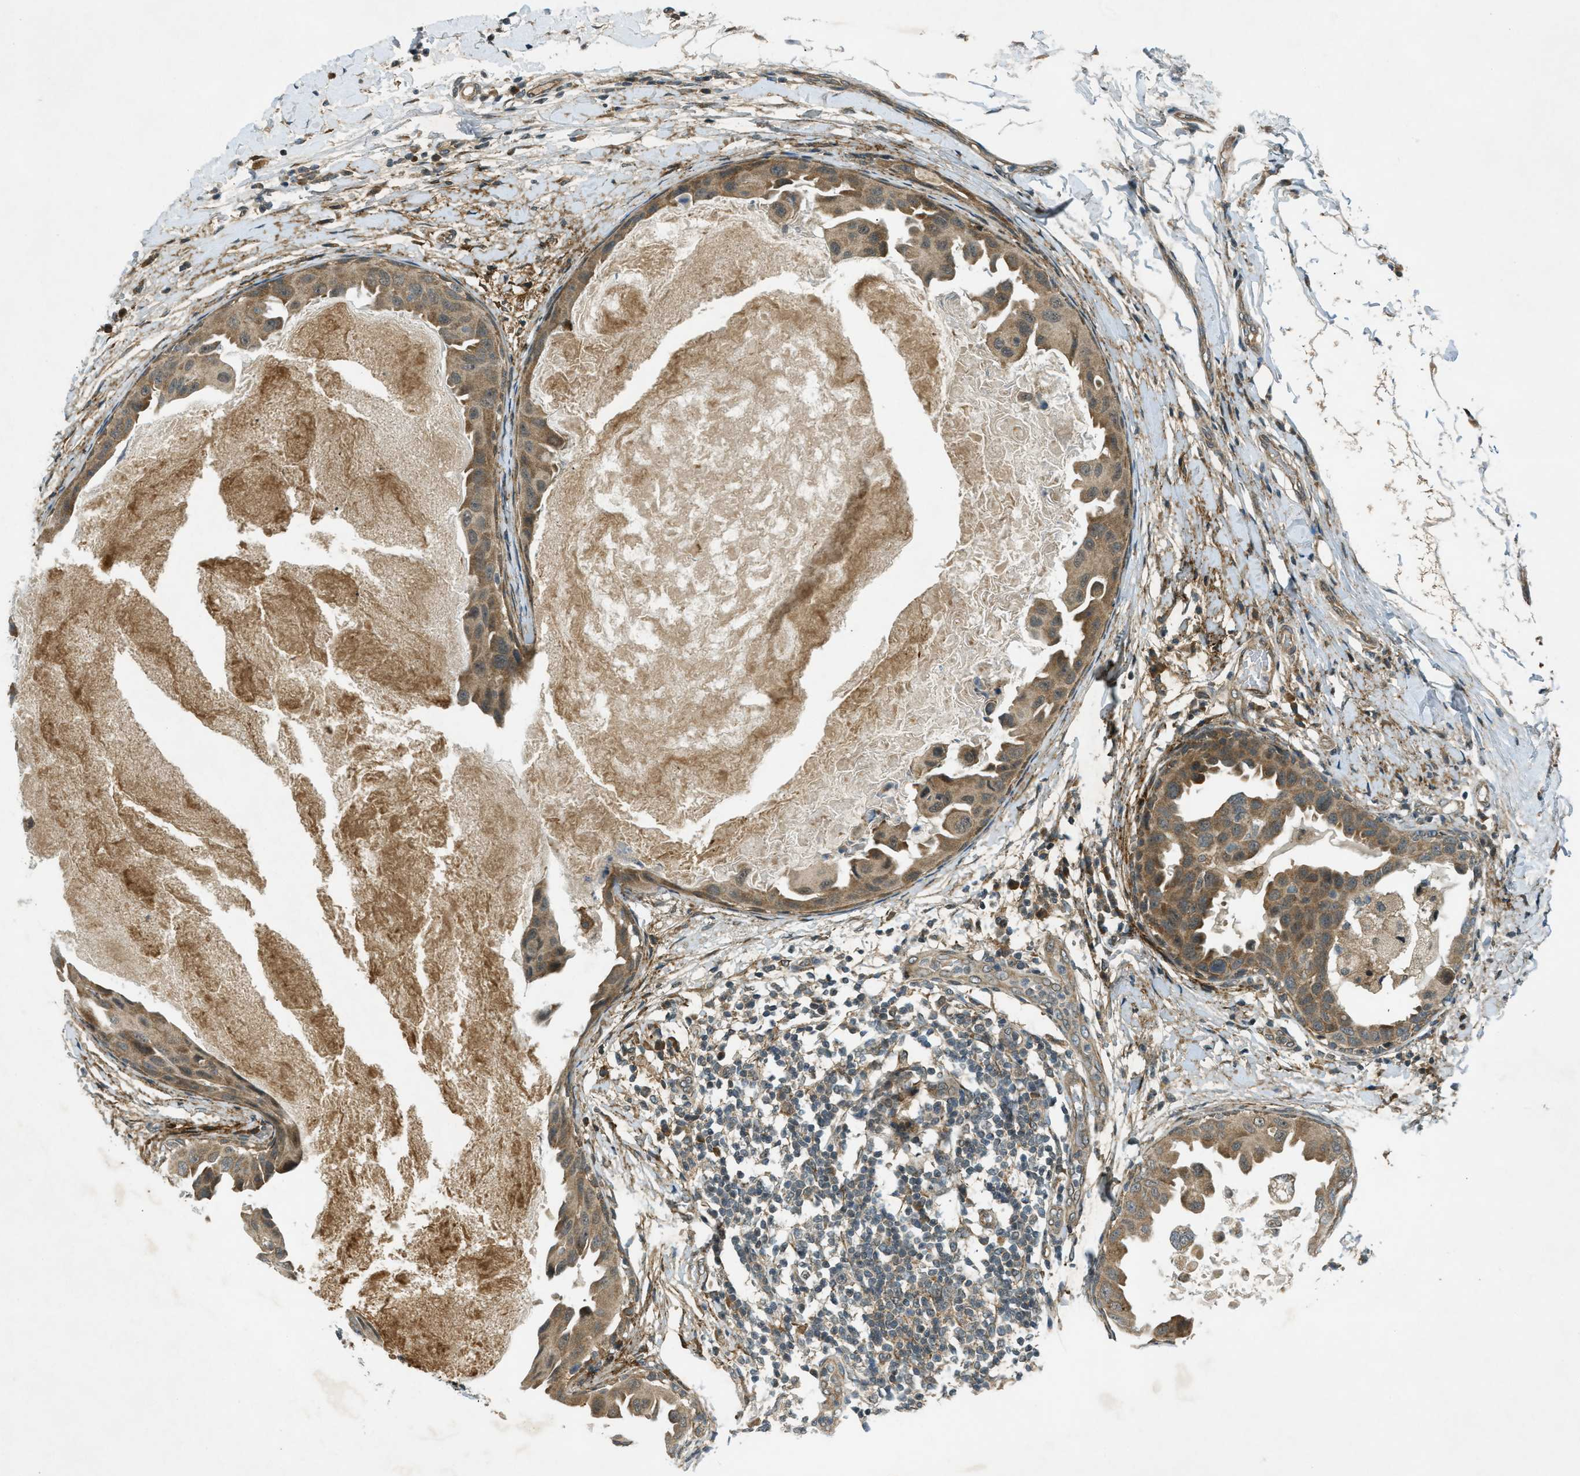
{"staining": {"intensity": "moderate", "quantity": ">75%", "location": "cytoplasmic/membranous"}, "tissue": "breast cancer", "cell_type": "Tumor cells", "image_type": "cancer", "snomed": [{"axis": "morphology", "description": "Duct carcinoma"}, {"axis": "topography", "description": "Breast"}], "caption": "IHC image of human invasive ductal carcinoma (breast) stained for a protein (brown), which shows medium levels of moderate cytoplasmic/membranous expression in about >75% of tumor cells.", "gene": "EIF2AK3", "patient": {"sex": "female", "age": 27}}